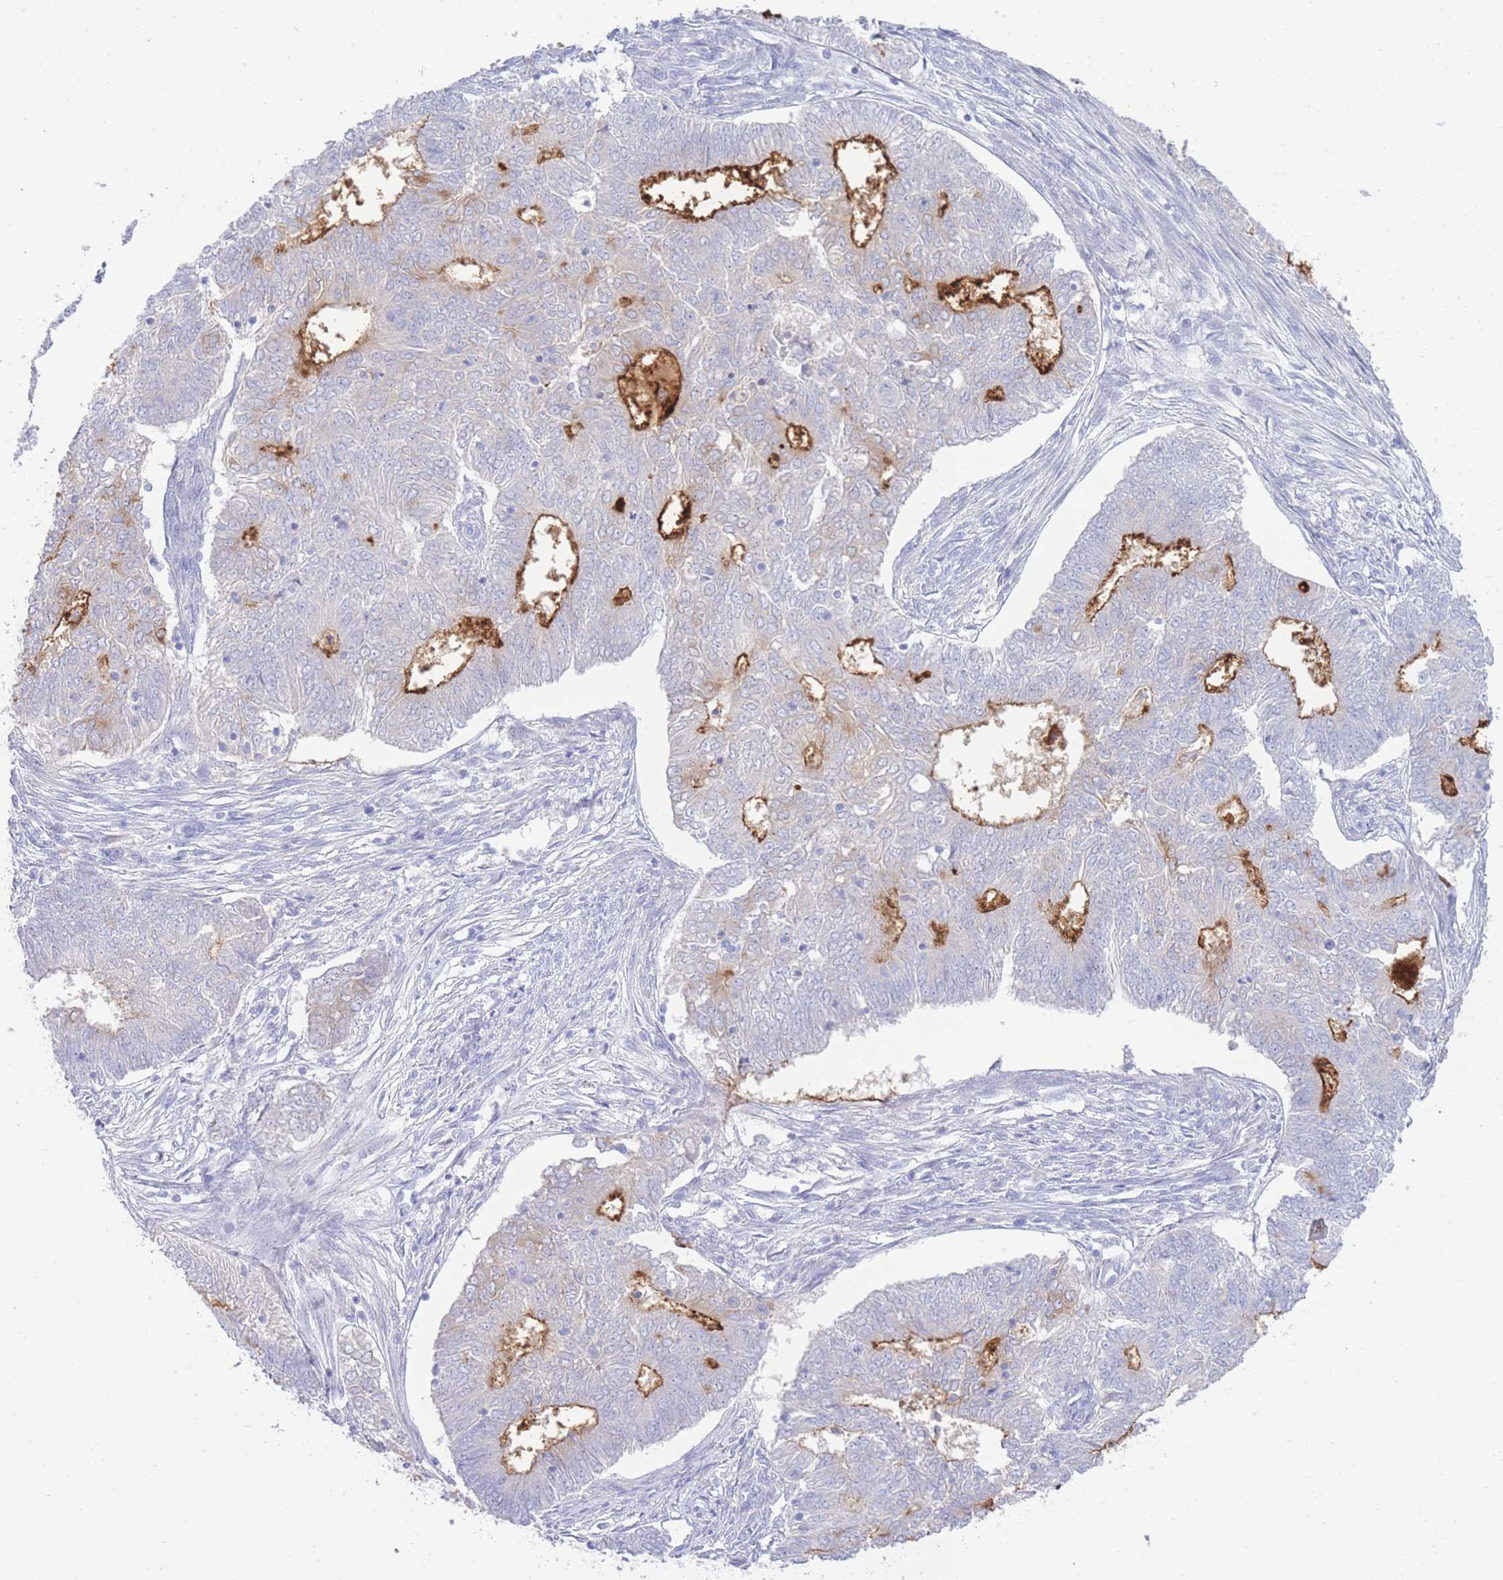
{"staining": {"intensity": "moderate", "quantity": "<25%", "location": "cytoplasmic/membranous"}, "tissue": "endometrial cancer", "cell_type": "Tumor cells", "image_type": "cancer", "snomed": [{"axis": "morphology", "description": "Adenocarcinoma, NOS"}, {"axis": "topography", "description": "Endometrium"}], "caption": "Endometrial cancer (adenocarcinoma) stained with a brown dye reveals moderate cytoplasmic/membranous positive positivity in about <25% of tumor cells.", "gene": "LRRC37A", "patient": {"sex": "female", "age": 62}}